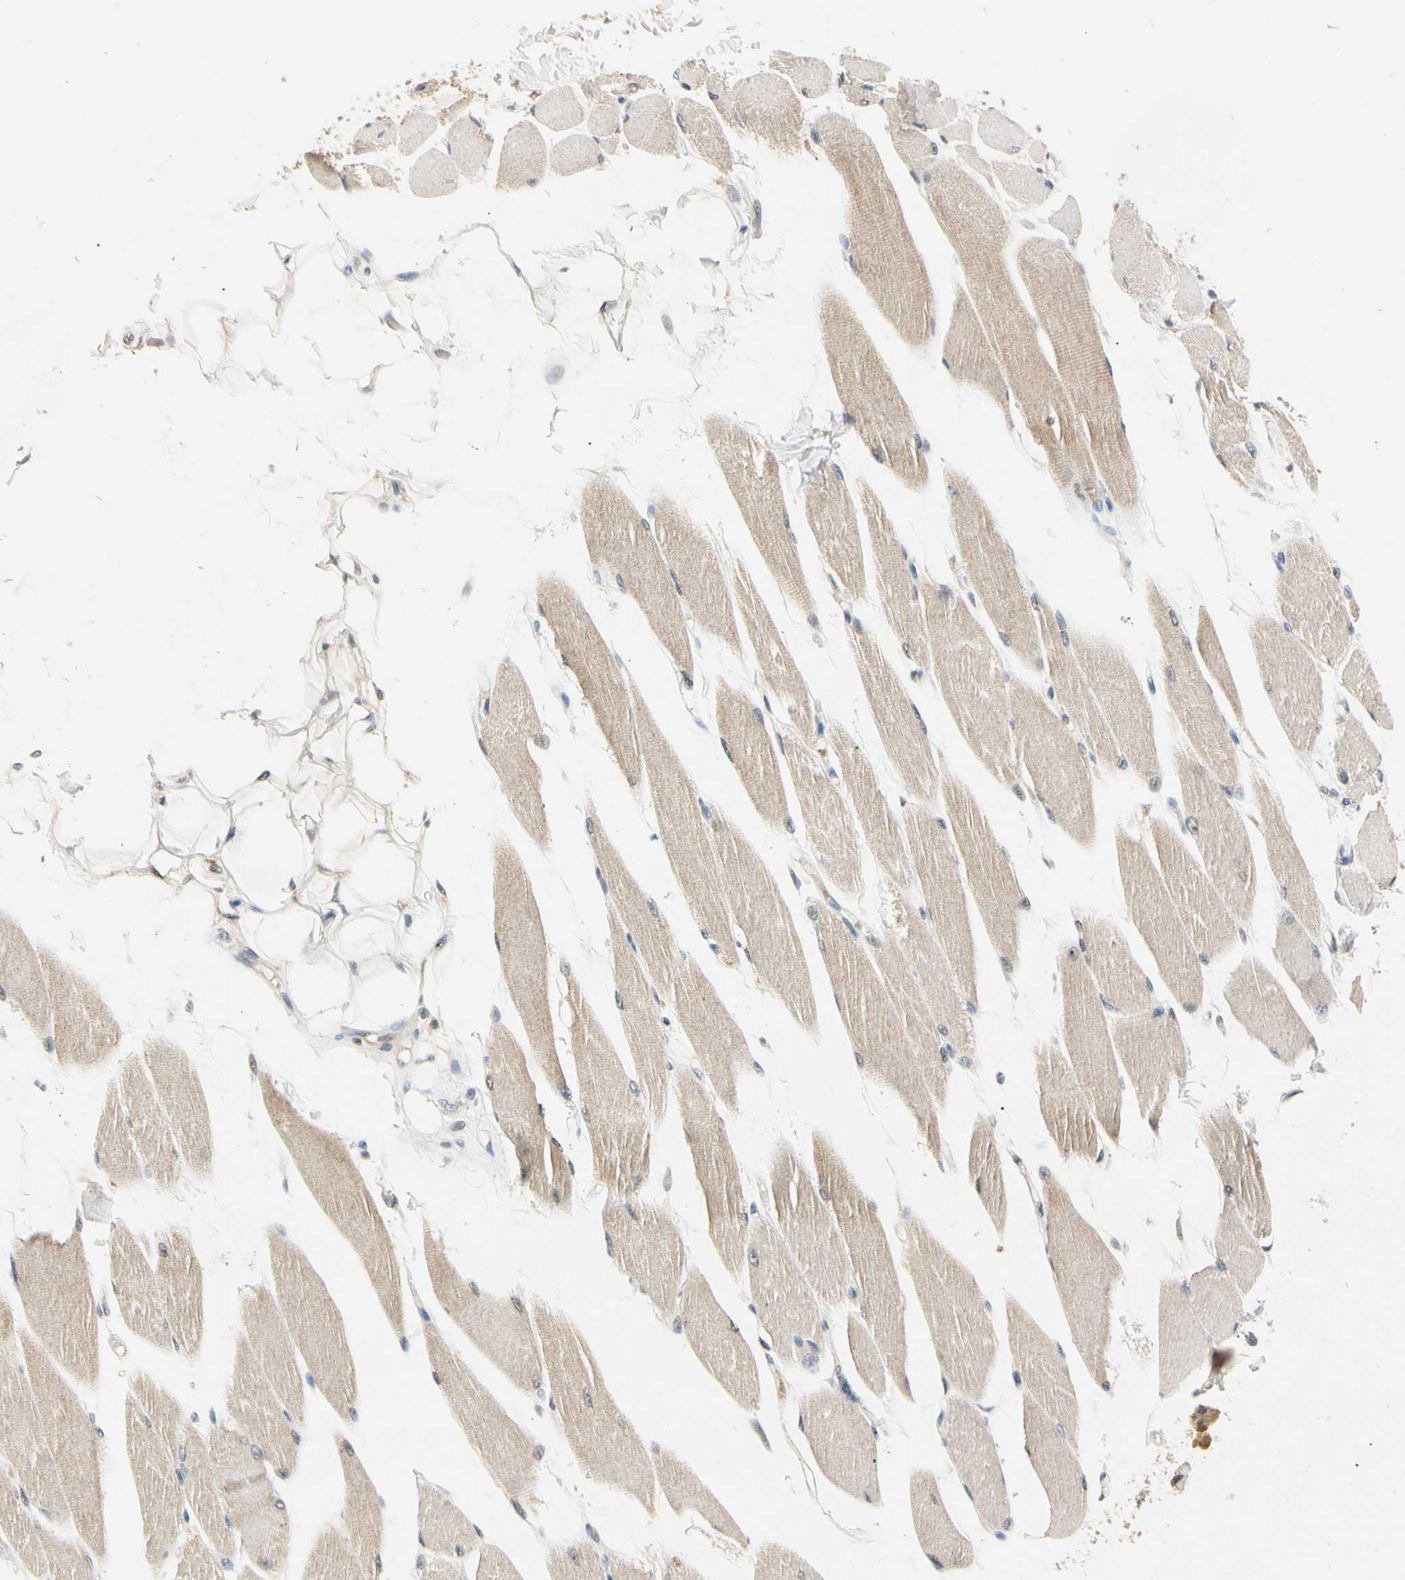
{"staining": {"intensity": "weak", "quantity": ">75%", "location": "cytoplasmic/membranous"}, "tissue": "skeletal muscle", "cell_type": "Myocytes", "image_type": "normal", "snomed": [{"axis": "morphology", "description": "Normal tissue, NOS"}, {"axis": "topography", "description": "Skeletal muscle"}, {"axis": "topography", "description": "Peripheral nerve tissue"}], "caption": "Protein expression analysis of normal skeletal muscle displays weak cytoplasmic/membranous staining in approximately >75% of myocytes. The staining is performed using DAB (3,3'-diaminobenzidine) brown chromogen to label protein expression. The nuclei are counter-stained blue using hematoxylin.", "gene": "RIOX2", "patient": {"sex": "female", "age": 84}}